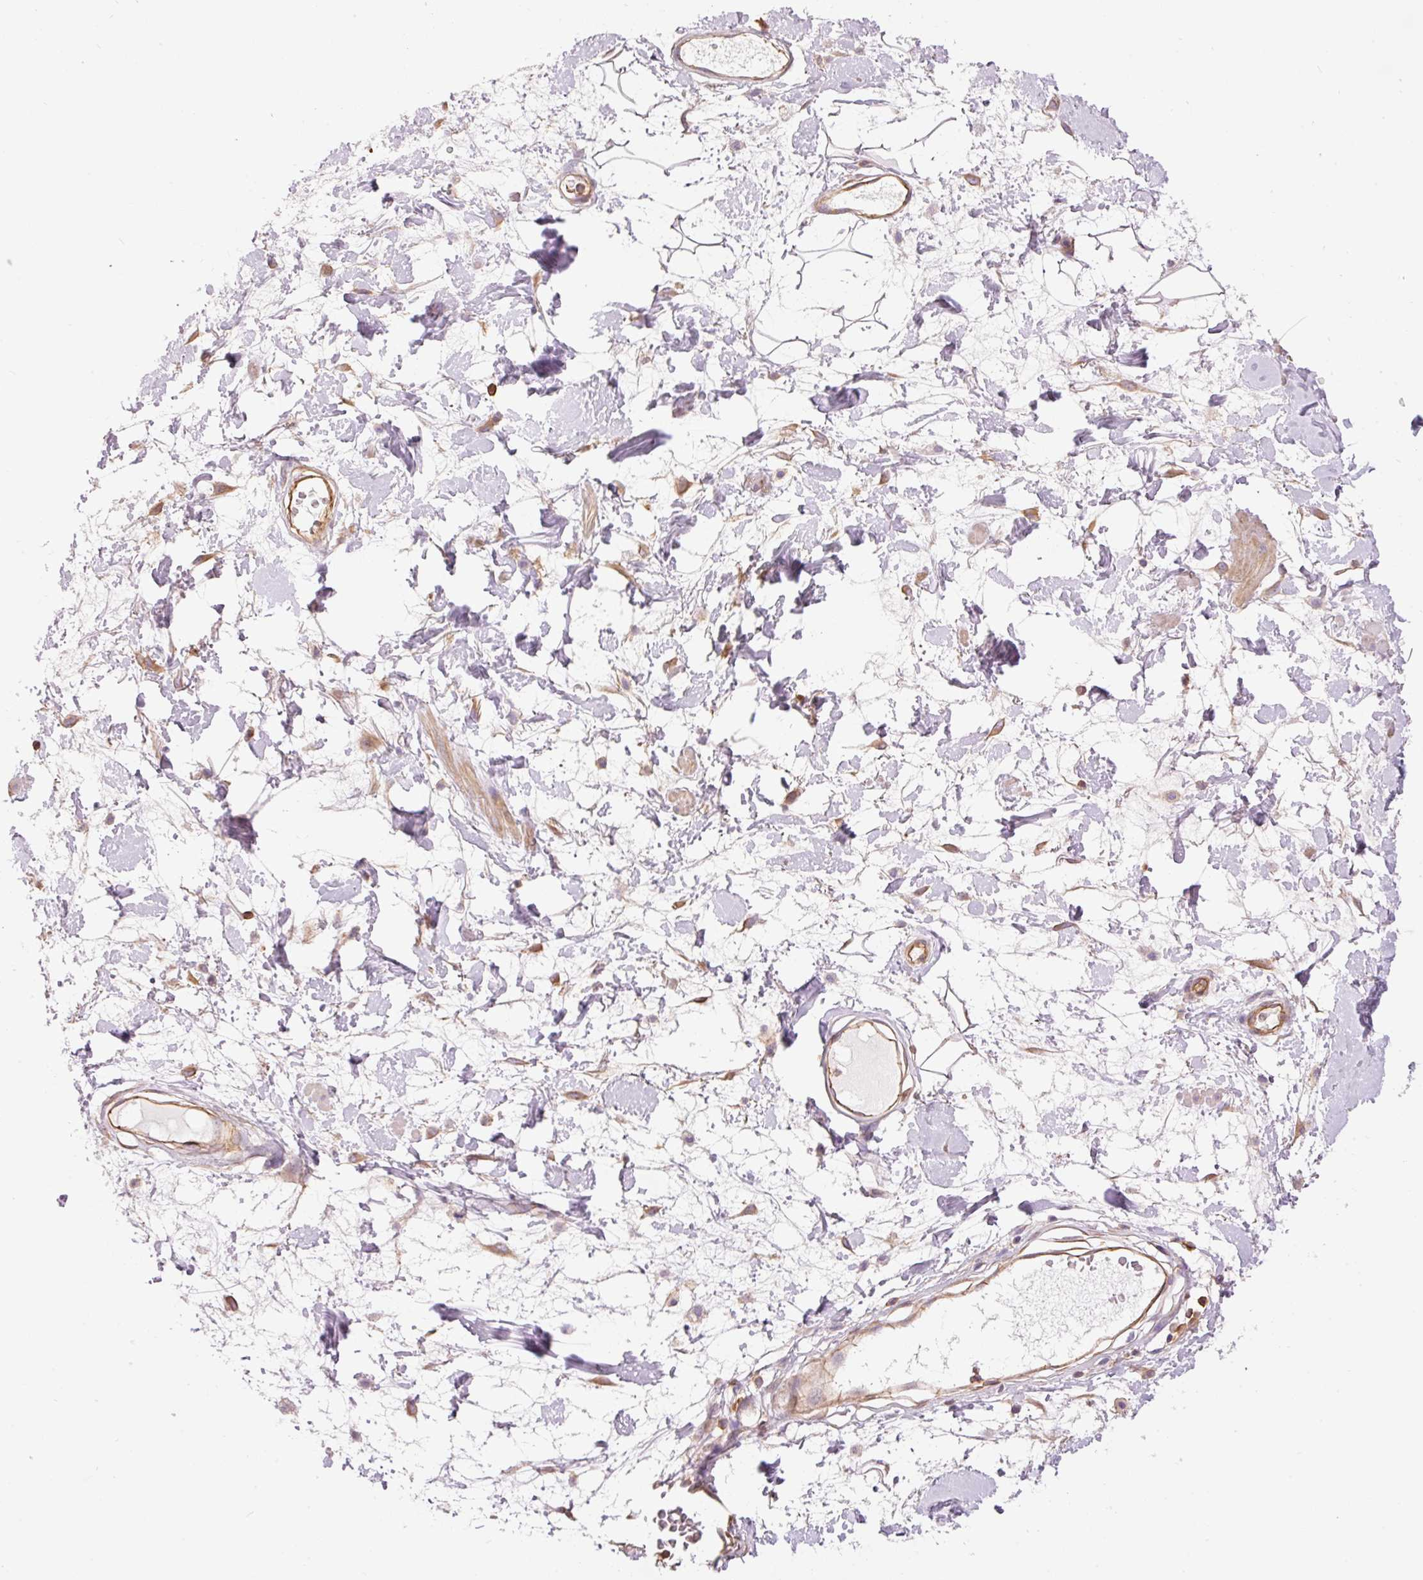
{"staining": {"intensity": "negative", "quantity": "none", "location": "none"}, "tissue": "adipose tissue", "cell_type": "Adipocytes", "image_type": "normal", "snomed": [{"axis": "morphology", "description": "Normal tissue, NOS"}, {"axis": "topography", "description": "Vulva"}, {"axis": "topography", "description": "Peripheral nerve tissue"}], "caption": "The immunohistochemistry micrograph has no significant staining in adipocytes of adipose tissue.", "gene": "PPP1R1B", "patient": {"sex": "female", "age": 68}}